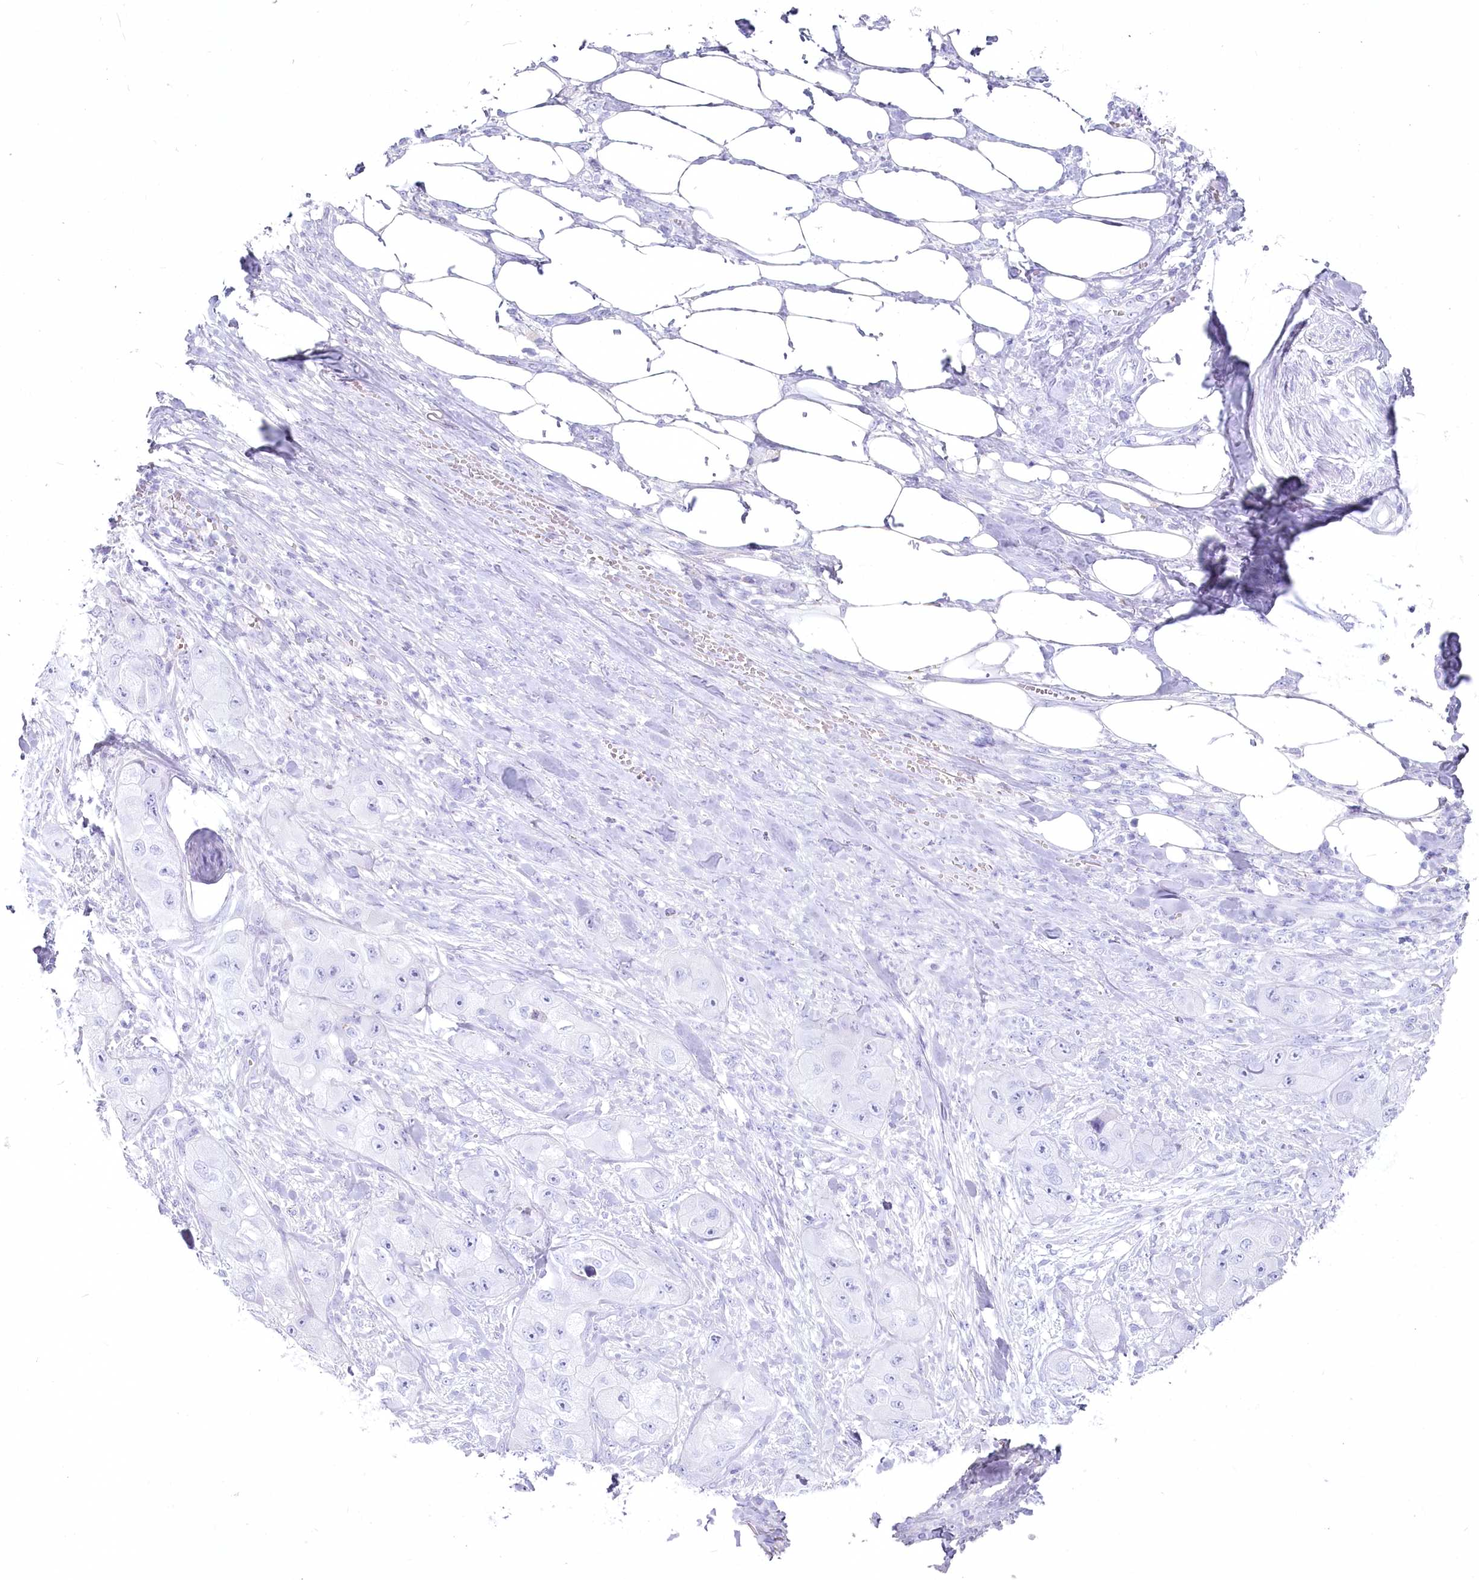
{"staining": {"intensity": "negative", "quantity": "none", "location": "none"}, "tissue": "skin cancer", "cell_type": "Tumor cells", "image_type": "cancer", "snomed": [{"axis": "morphology", "description": "Squamous cell carcinoma, NOS"}, {"axis": "topography", "description": "Skin"}, {"axis": "topography", "description": "Subcutis"}], "caption": "High power microscopy micrograph of an immunohistochemistry histopathology image of skin cancer, revealing no significant staining in tumor cells.", "gene": "IFIT5", "patient": {"sex": "male", "age": 73}}